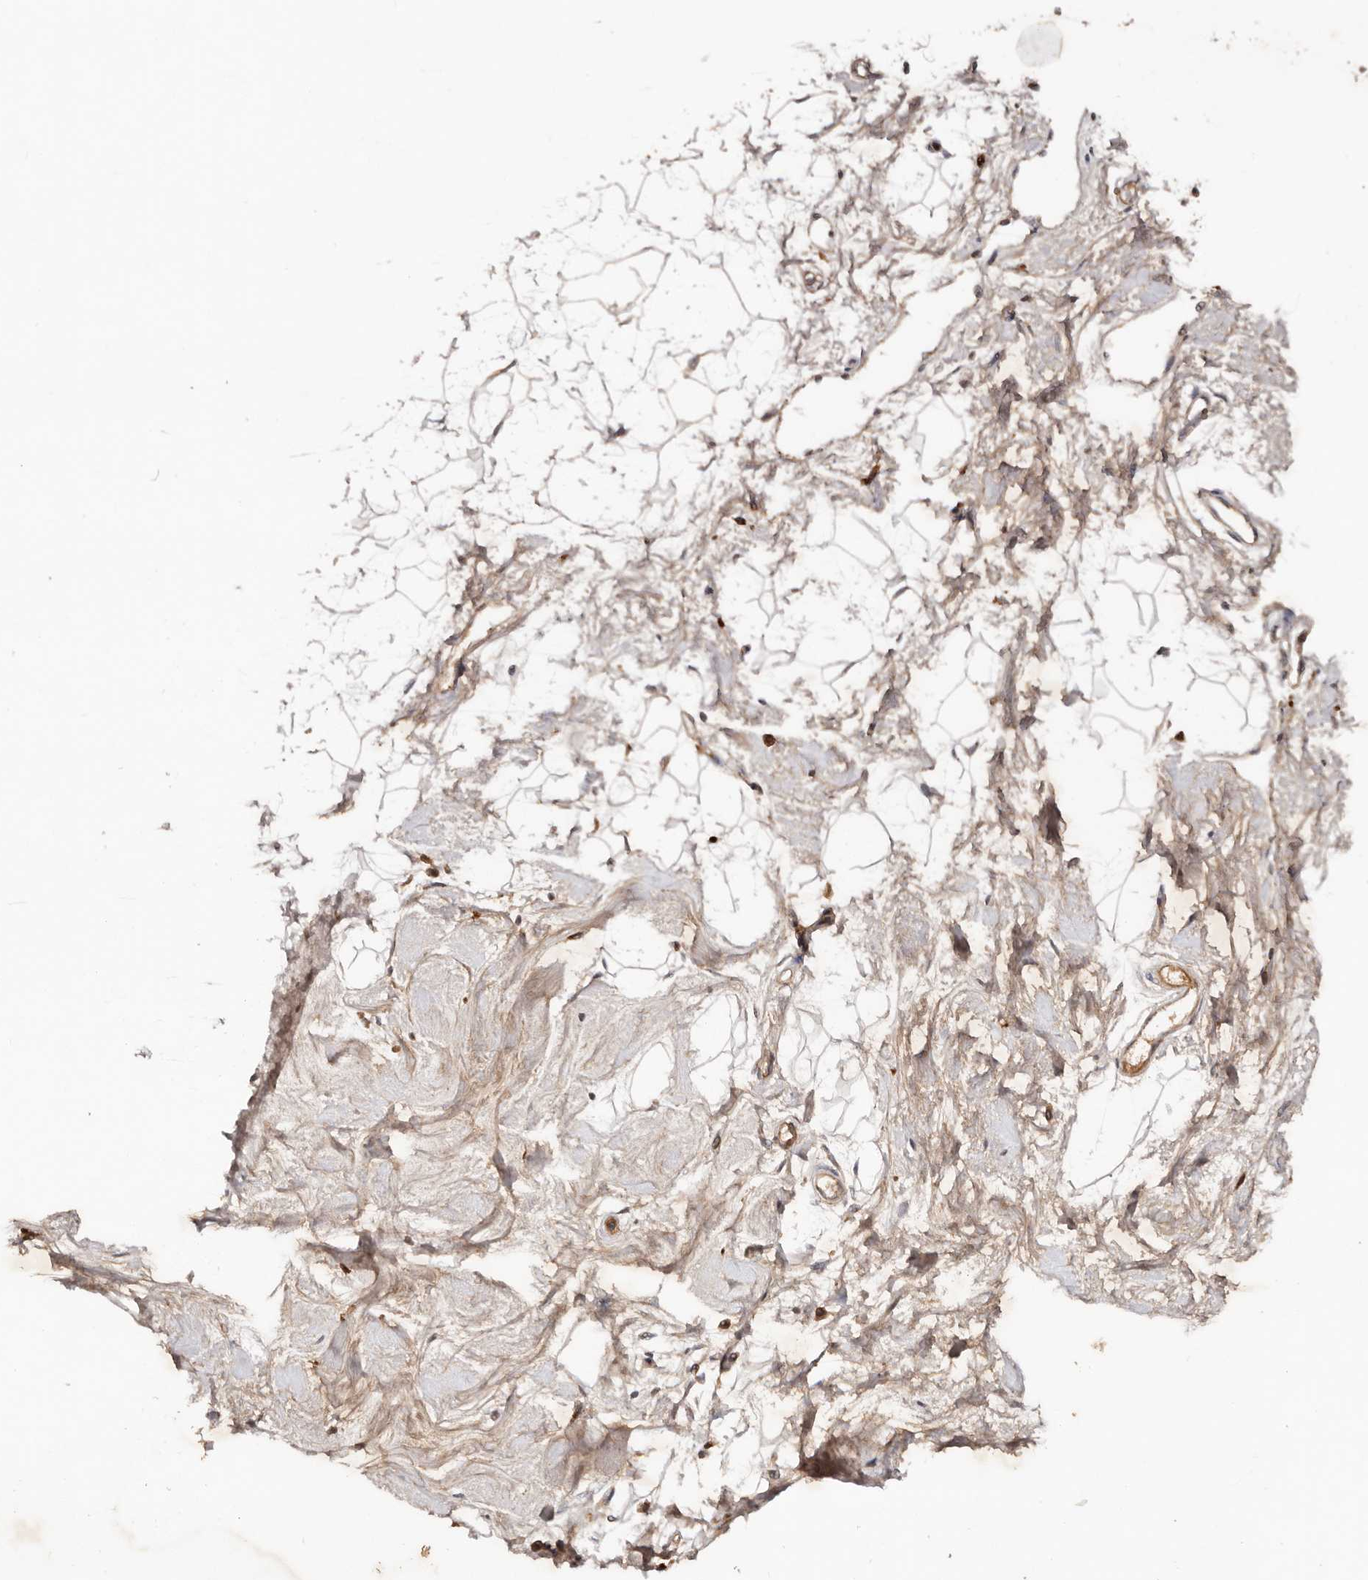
{"staining": {"intensity": "moderate", "quantity": ">75%", "location": "cytoplasmic/membranous"}, "tissue": "breast", "cell_type": "Adipocytes", "image_type": "normal", "snomed": [{"axis": "morphology", "description": "Normal tissue, NOS"}, {"axis": "topography", "description": "Breast"}], "caption": "Brown immunohistochemical staining in benign breast exhibits moderate cytoplasmic/membranous positivity in about >75% of adipocytes.", "gene": "PKIB", "patient": {"sex": "female", "age": 45}}